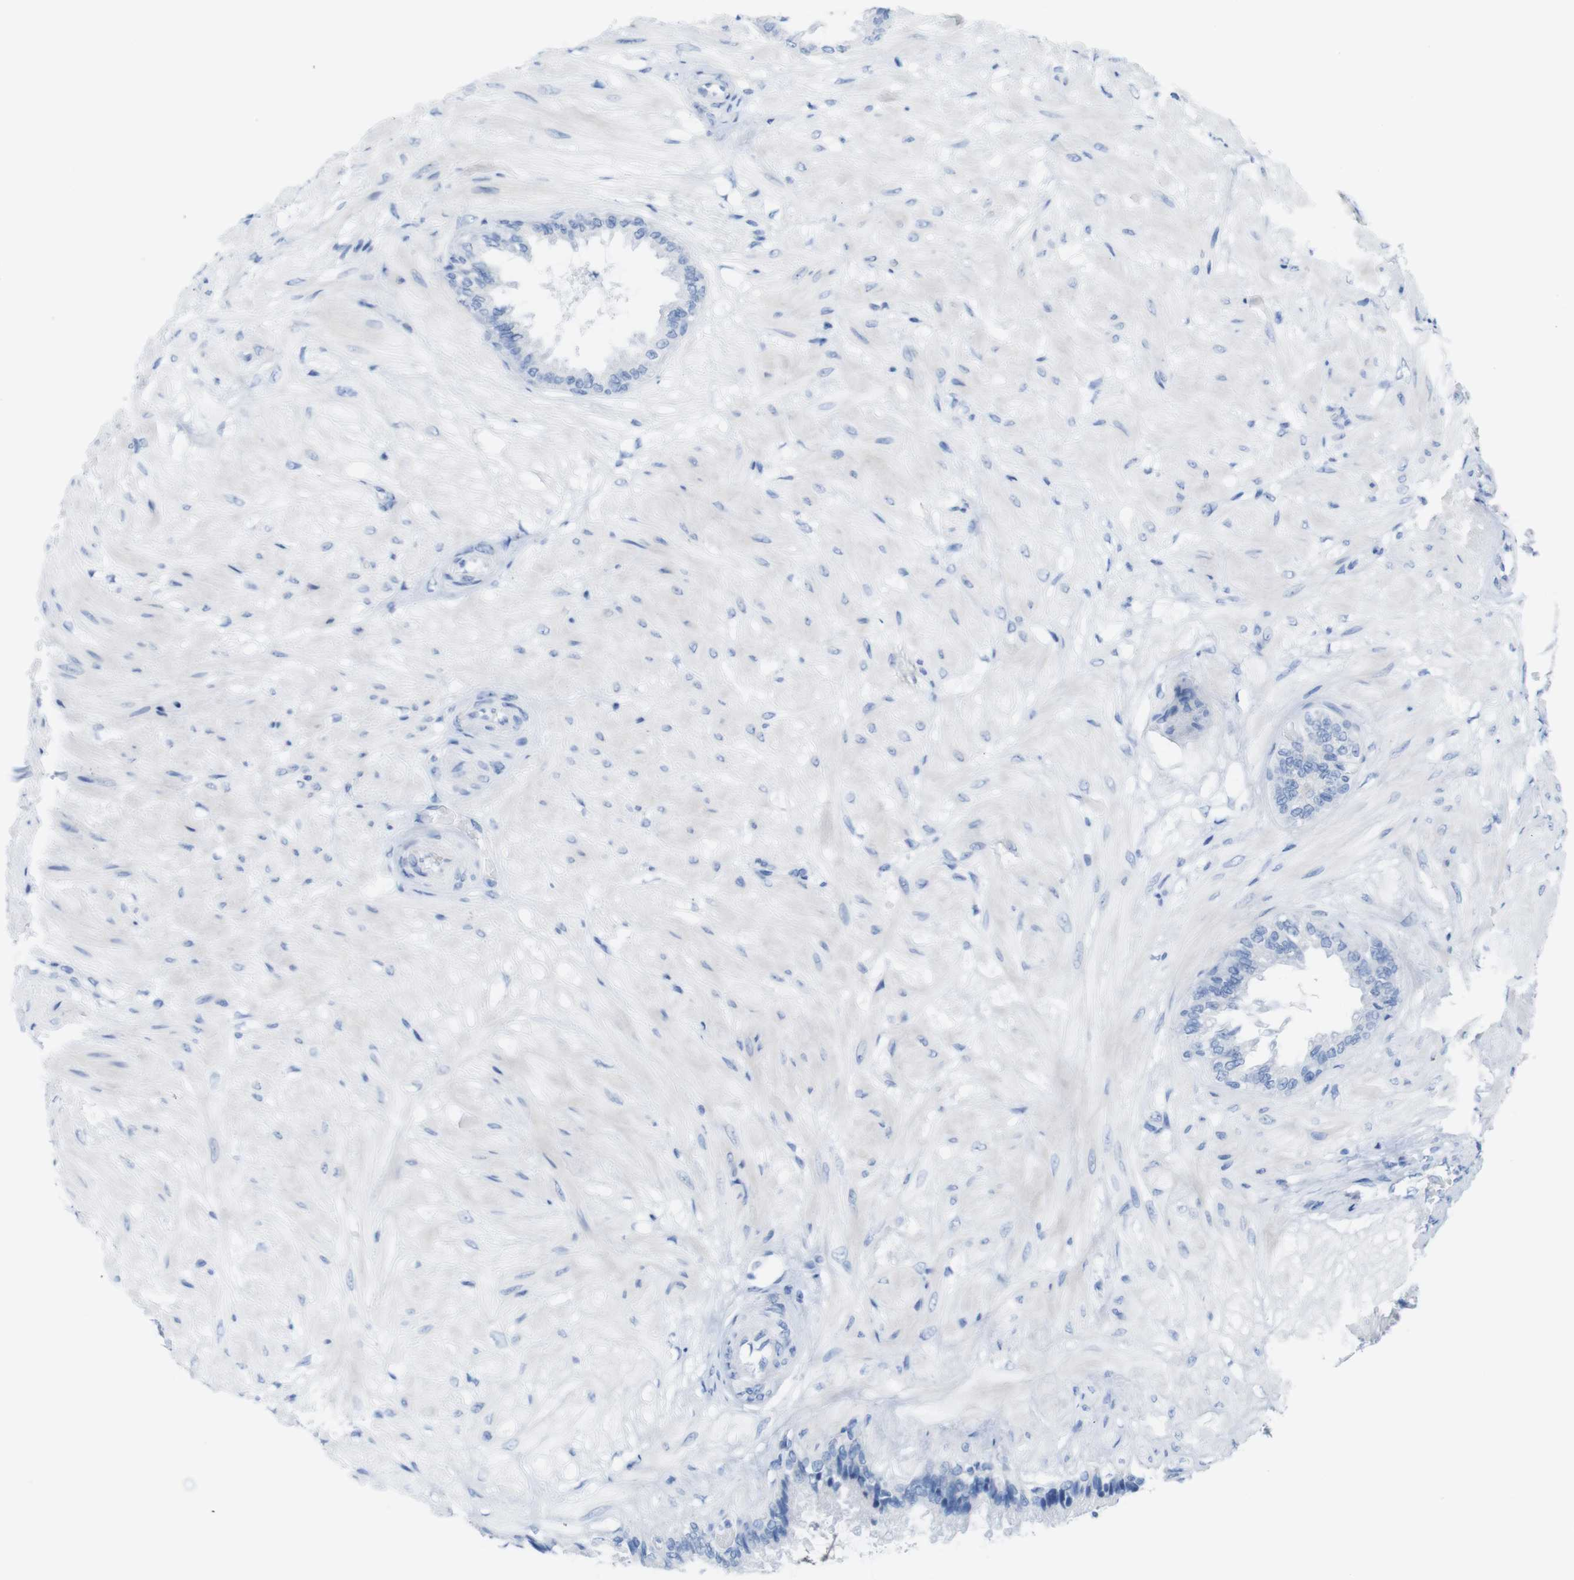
{"staining": {"intensity": "negative", "quantity": "none", "location": "none"}, "tissue": "seminal vesicle", "cell_type": "Glandular cells", "image_type": "normal", "snomed": [{"axis": "morphology", "description": "Normal tissue, NOS"}, {"axis": "topography", "description": "Seminal veicle"}], "caption": "Immunohistochemistry (IHC) photomicrograph of unremarkable human seminal vesicle stained for a protein (brown), which displays no expression in glandular cells. (DAB IHC with hematoxylin counter stain).", "gene": "LAG3", "patient": {"sex": "male", "age": 46}}